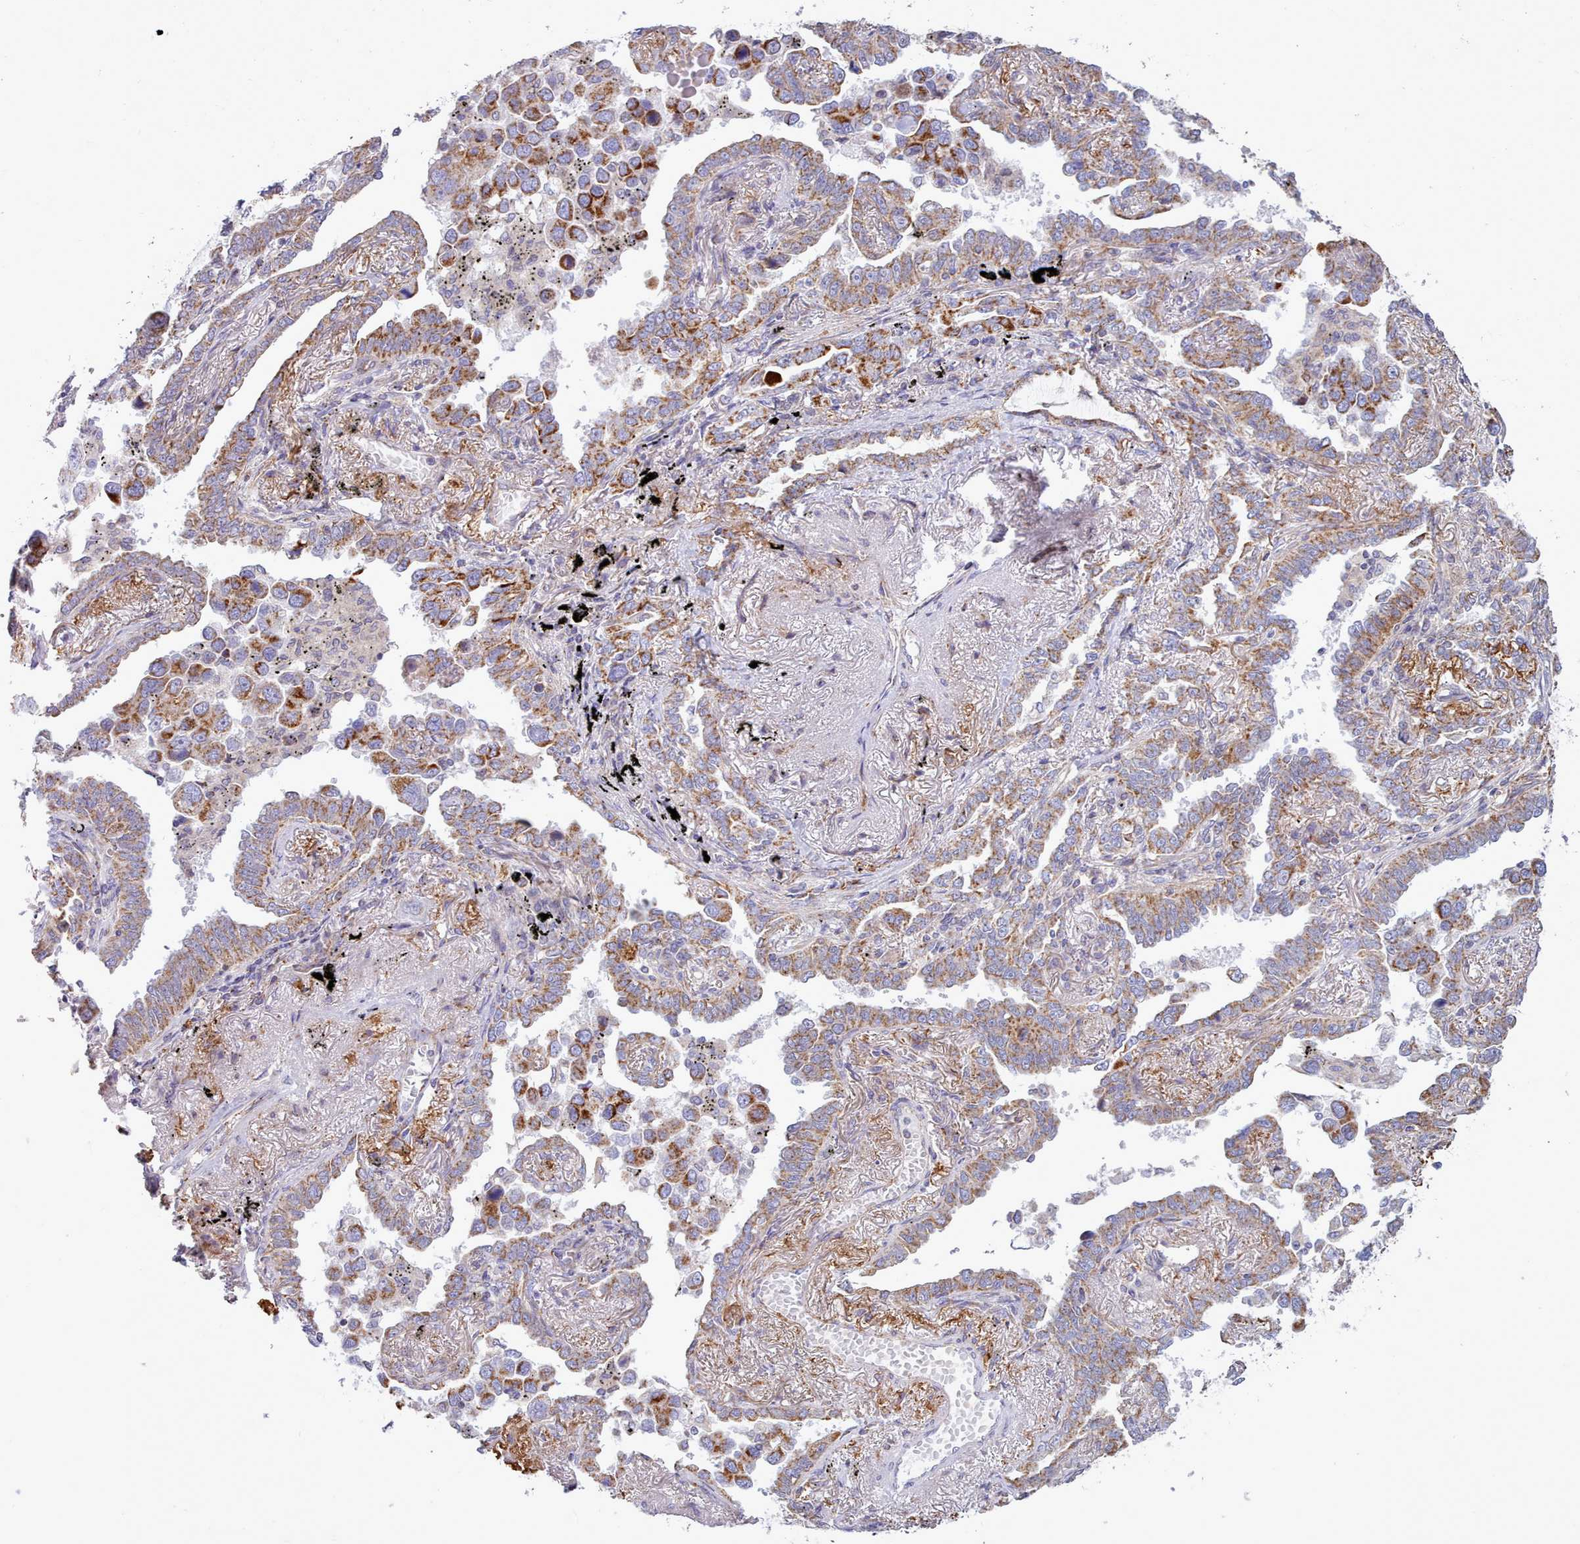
{"staining": {"intensity": "strong", "quantity": "25%-75%", "location": "cytoplasmic/membranous"}, "tissue": "lung cancer", "cell_type": "Tumor cells", "image_type": "cancer", "snomed": [{"axis": "morphology", "description": "Adenocarcinoma, NOS"}, {"axis": "topography", "description": "Lung"}], "caption": "Strong cytoplasmic/membranous expression is present in about 25%-75% of tumor cells in lung adenocarcinoma. Immunohistochemistry (ihc) stains the protein of interest in brown and the nuclei are stained blue.", "gene": "MRPL21", "patient": {"sex": "male", "age": 67}}